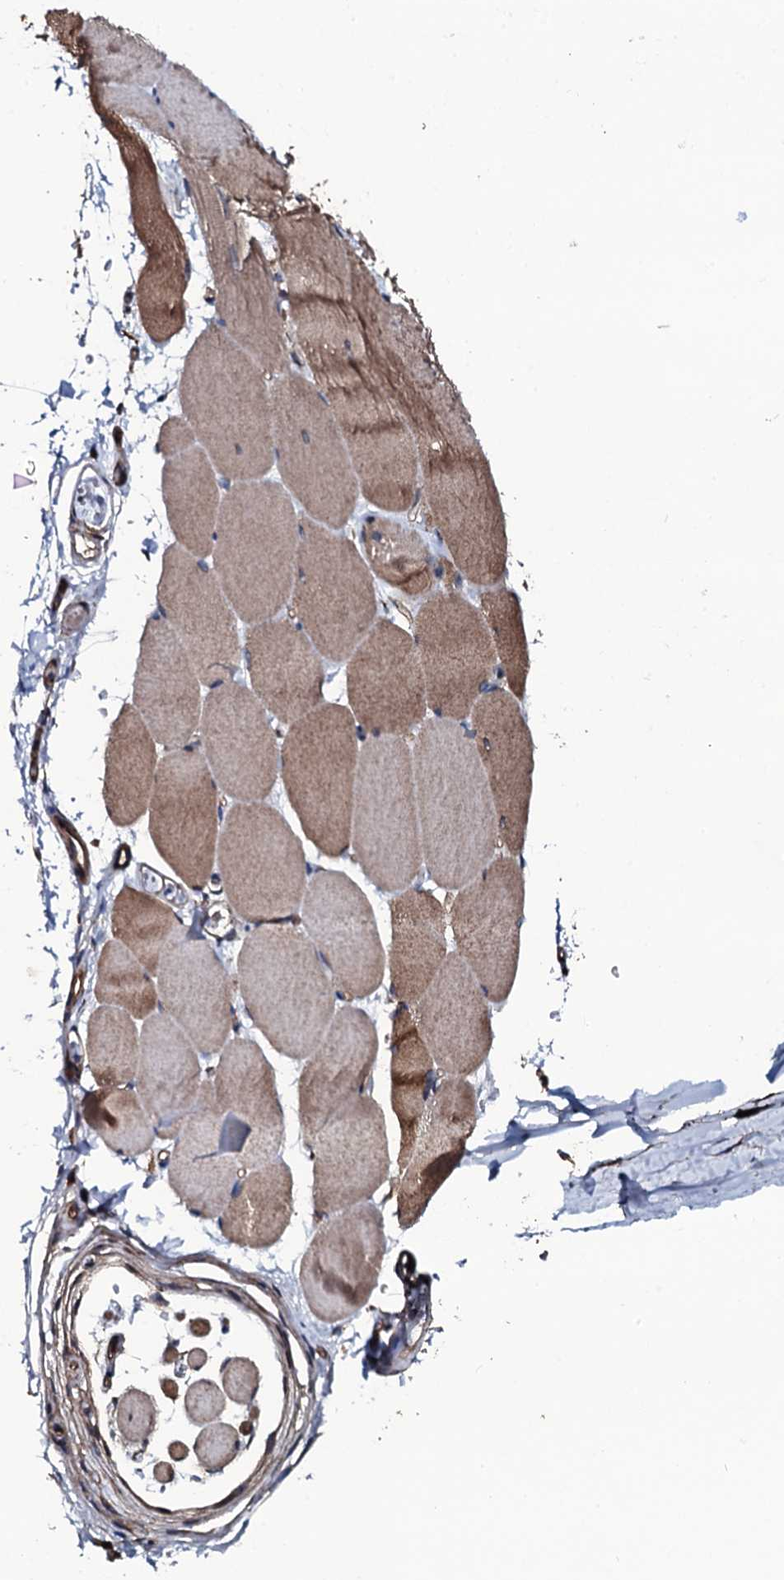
{"staining": {"intensity": "moderate", "quantity": "25%-75%", "location": "cytoplasmic/membranous"}, "tissue": "skeletal muscle", "cell_type": "Myocytes", "image_type": "normal", "snomed": [{"axis": "morphology", "description": "Normal tissue, NOS"}, {"axis": "topography", "description": "Skeletal muscle"}, {"axis": "topography", "description": "Parathyroid gland"}], "caption": "Skeletal muscle was stained to show a protein in brown. There is medium levels of moderate cytoplasmic/membranous positivity in about 25%-75% of myocytes. (Stains: DAB in brown, nuclei in blue, Microscopy: brightfield microscopy at high magnification).", "gene": "RAB12", "patient": {"sex": "female", "age": 37}}